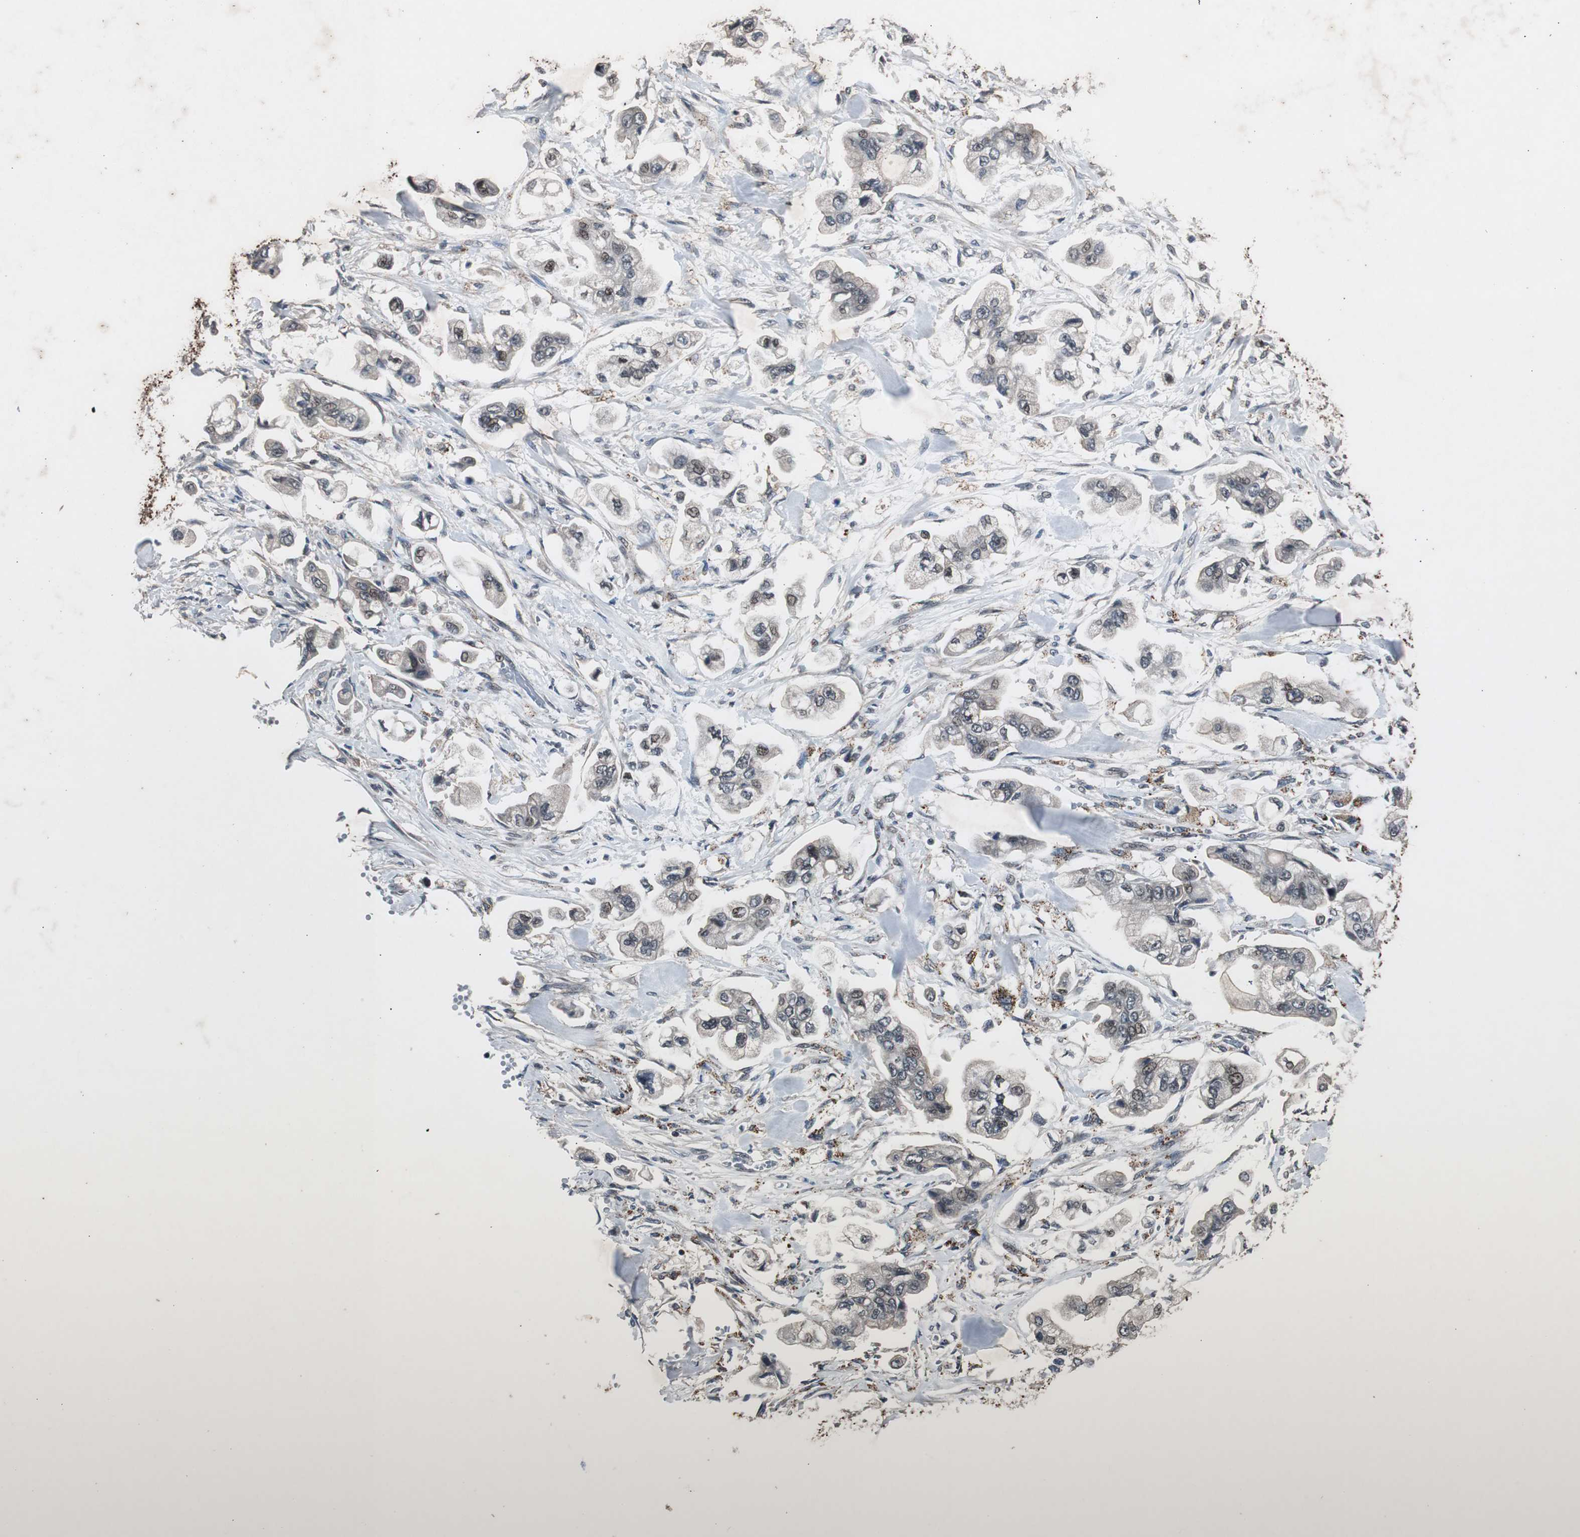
{"staining": {"intensity": "moderate", "quantity": "<25%", "location": "nuclear"}, "tissue": "stomach cancer", "cell_type": "Tumor cells", "image_type": "cancer", "snomed": [{"axis": "morphology", "description": "Adenocarcinoma, NOS"}, {"axis": "topography", "description": "Stomach"}], "caption": "A brown stain highlights moderate nuclear expression of a protein in human stomach cancer (adenocarcinoma) tumor cells.", "gene": "BOLA1", "patient": {"sex": "male", "age": 62}}